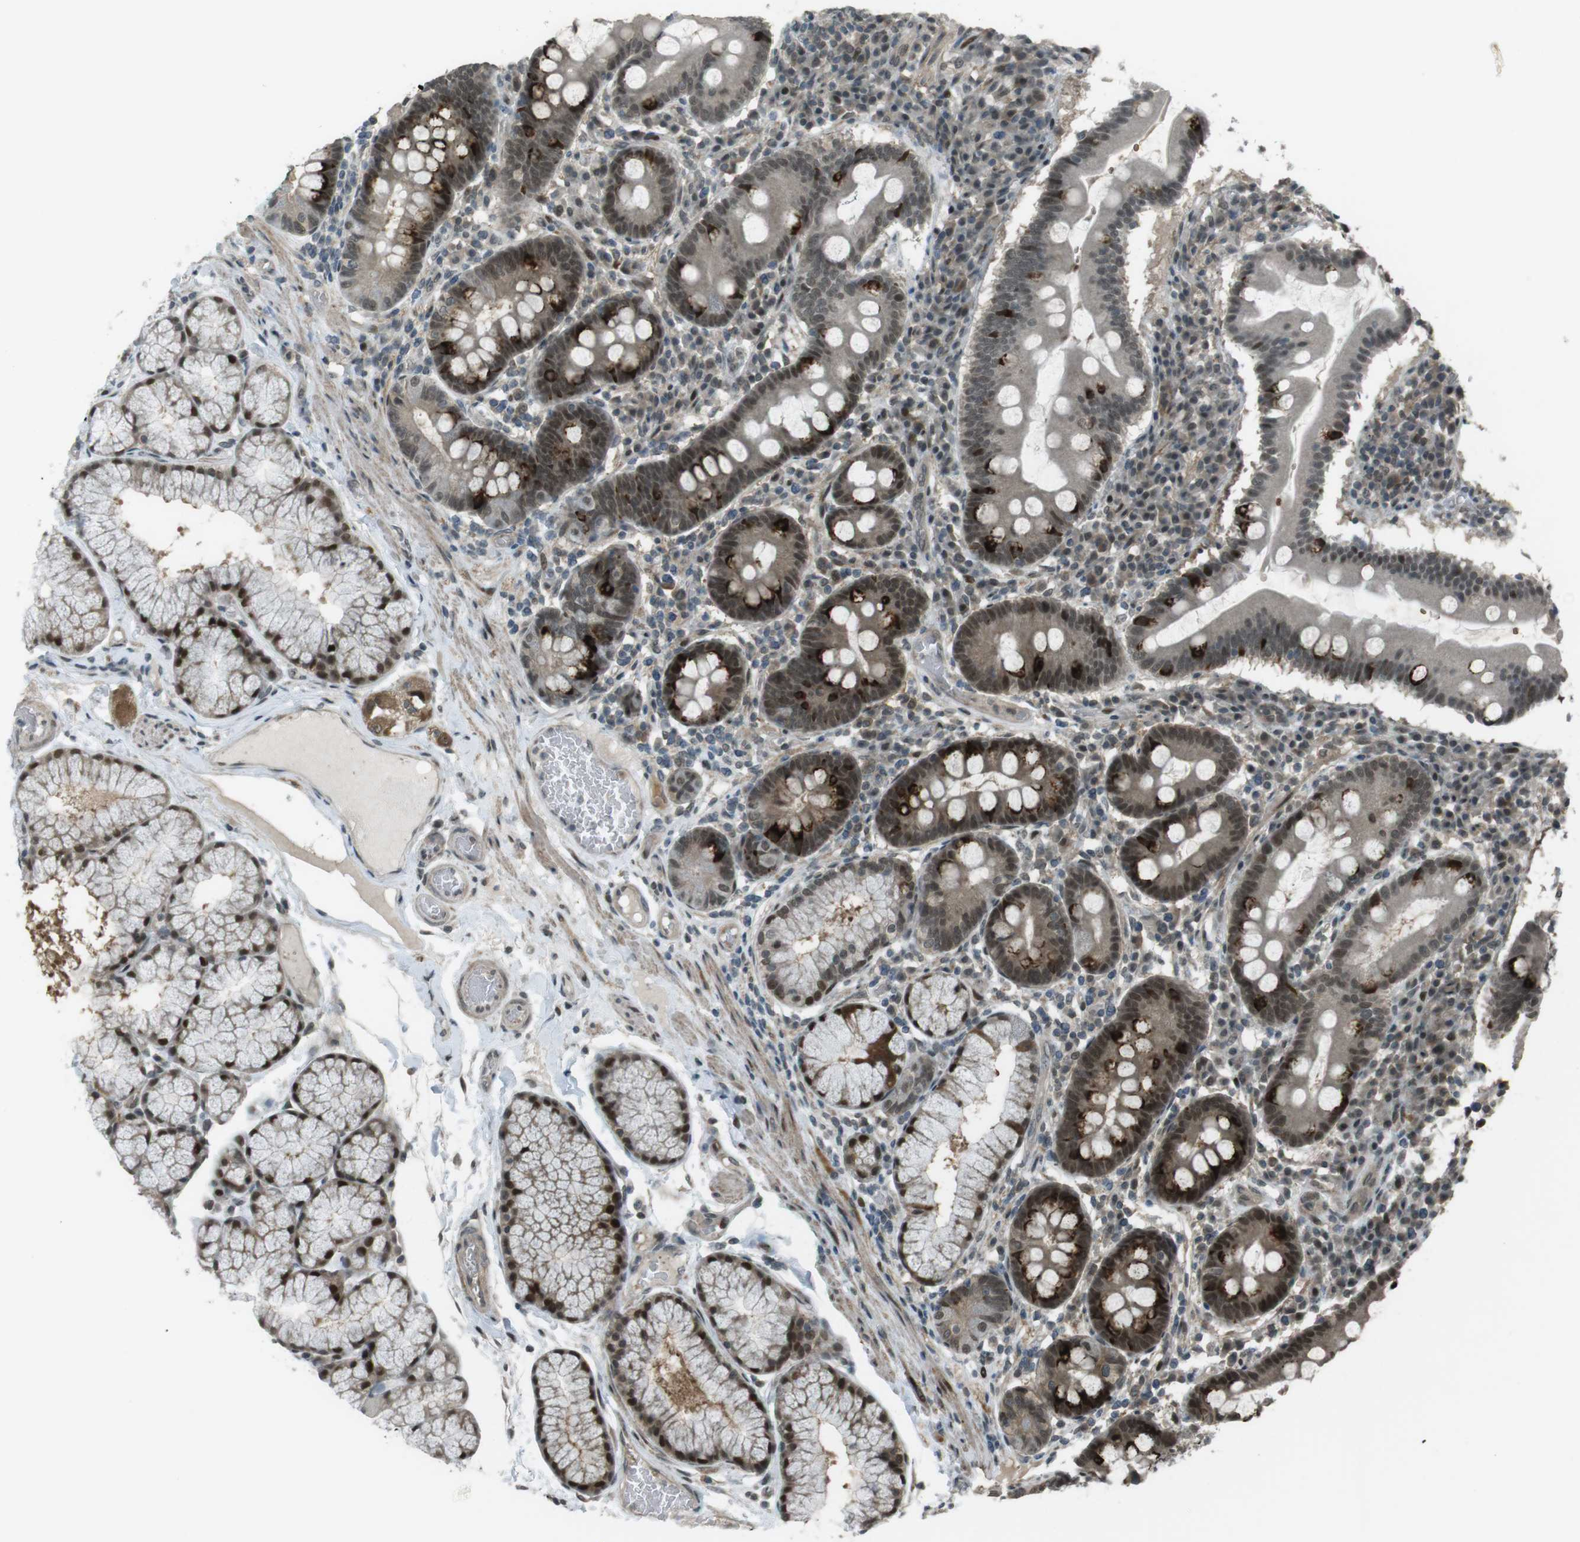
{"staining": {"intensity": "strong", "quantity": "25%-75%", "location": "cytoplasmic/membranous,nuclear"}, "tissue": "duodenum", "cell_type": "Glandular cells", "image_type": "normal", "snomed": [{"axis": "morphology", "description": "Normal tissue, NOS"}, {"axis": "topography", "description": "Duodenum"}], "caption": "Strong cytoplasmic/membranous,nuclear expression is appreciated in approximately 25%-75% of glandular cells in normal duodenum.", "gene": "SLITRK5", "patient": {"sex": "male", "age": 50}}